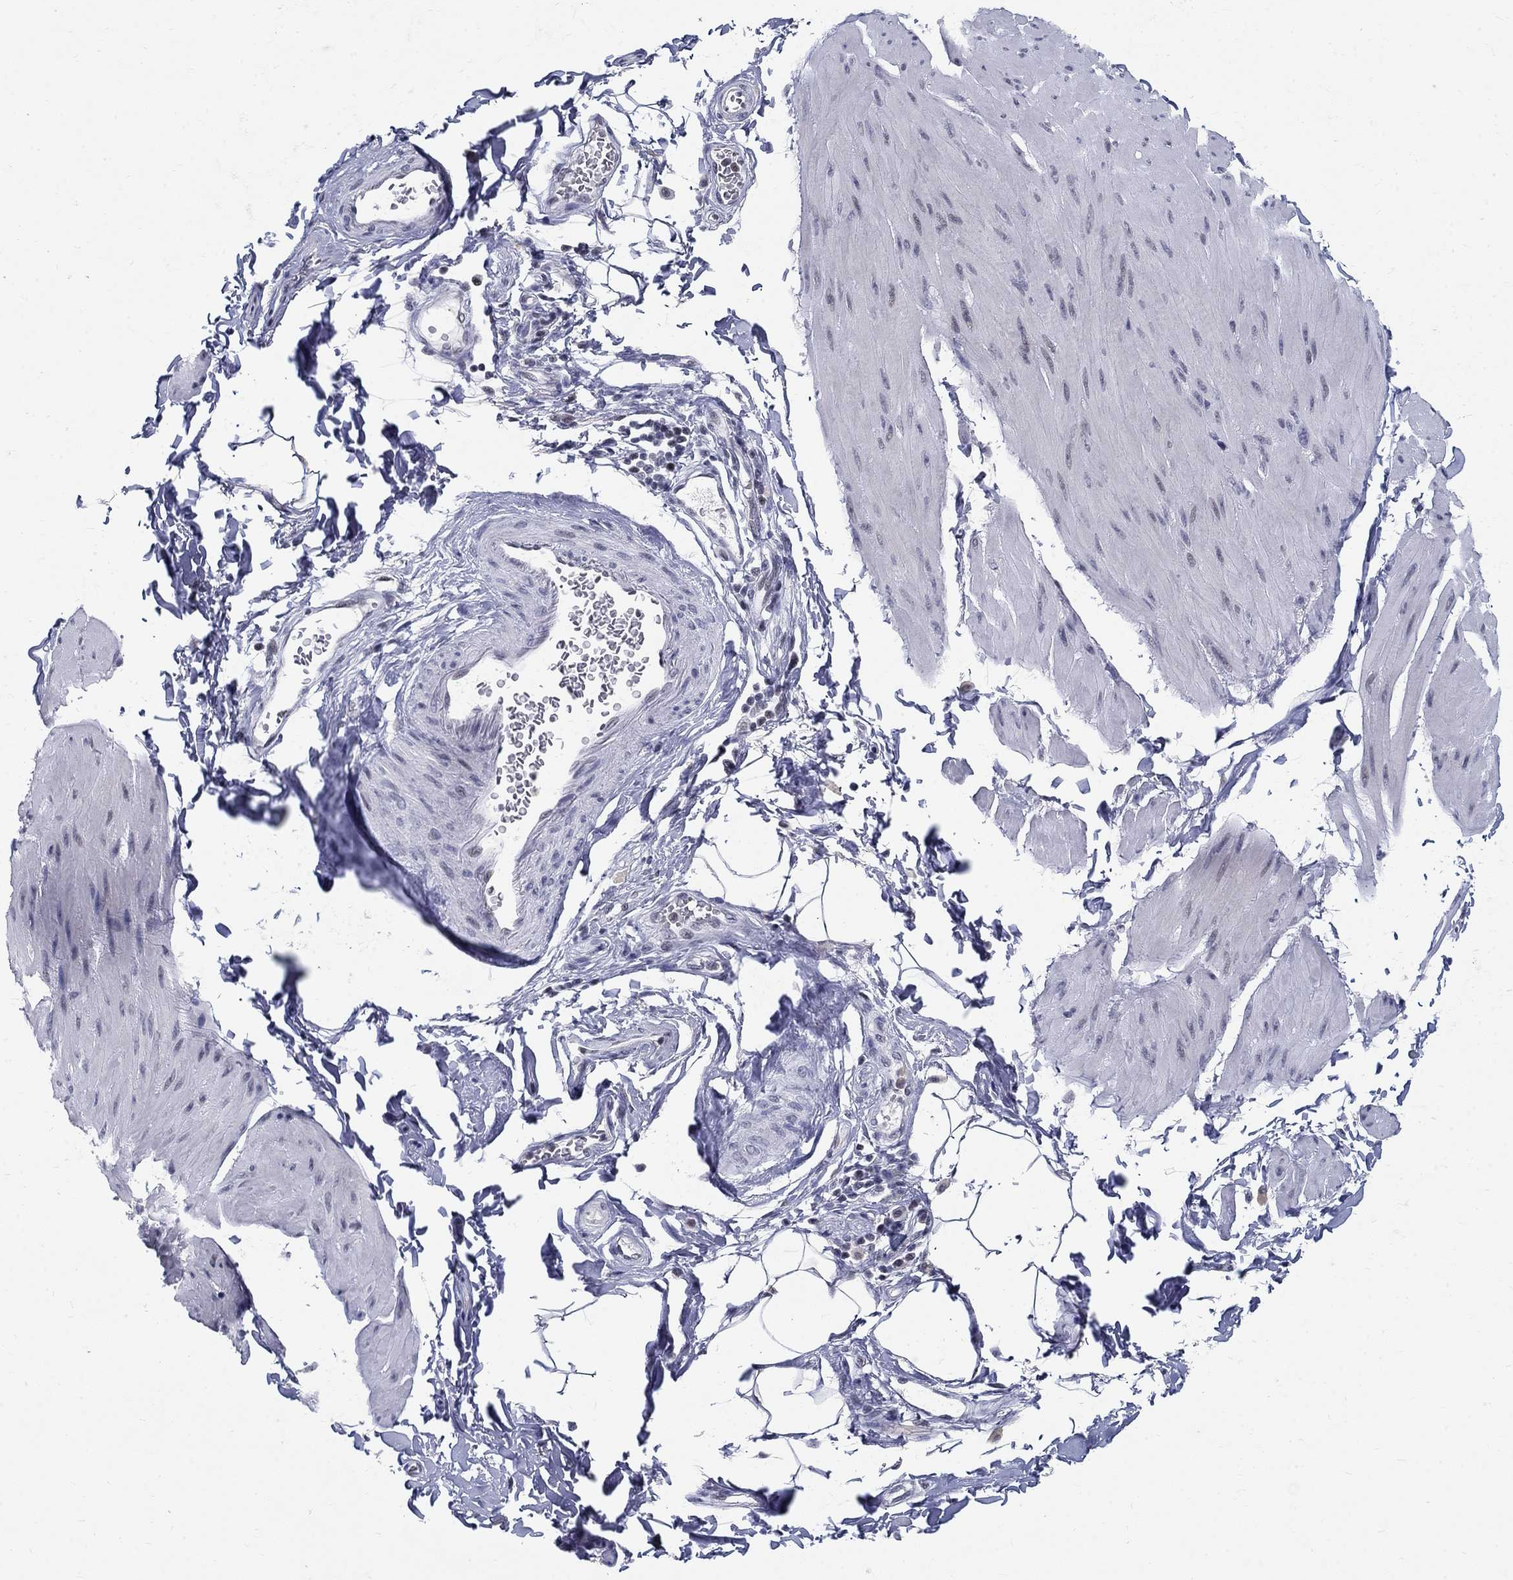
{"staining": {"intensity": "negative", "quantity": "none", "location": "none"}, "tissue": "smooth muscle", "cell_type": "Smooth muscle cells", "image_type": "normal", "snomed": [{"axis": "morphology", "description": "Normal tissue, NOS"}, {"axis": "topography", "description": "Adipose tissue"}, {"axis": "topography", "description": "Smooth muscle"}, {"axis": "topography", "description": "Peripheral nerve tissue"}], "caption": "Immunohistochemical staining of benign human smooth muscle demonstrates no significant expression in smooth muscle cells. (DAB IHC visualized using brightfield microscopy, high magnification).", "gene": "BHLHE22", "patient": {"sex": "male", "age": 83}}